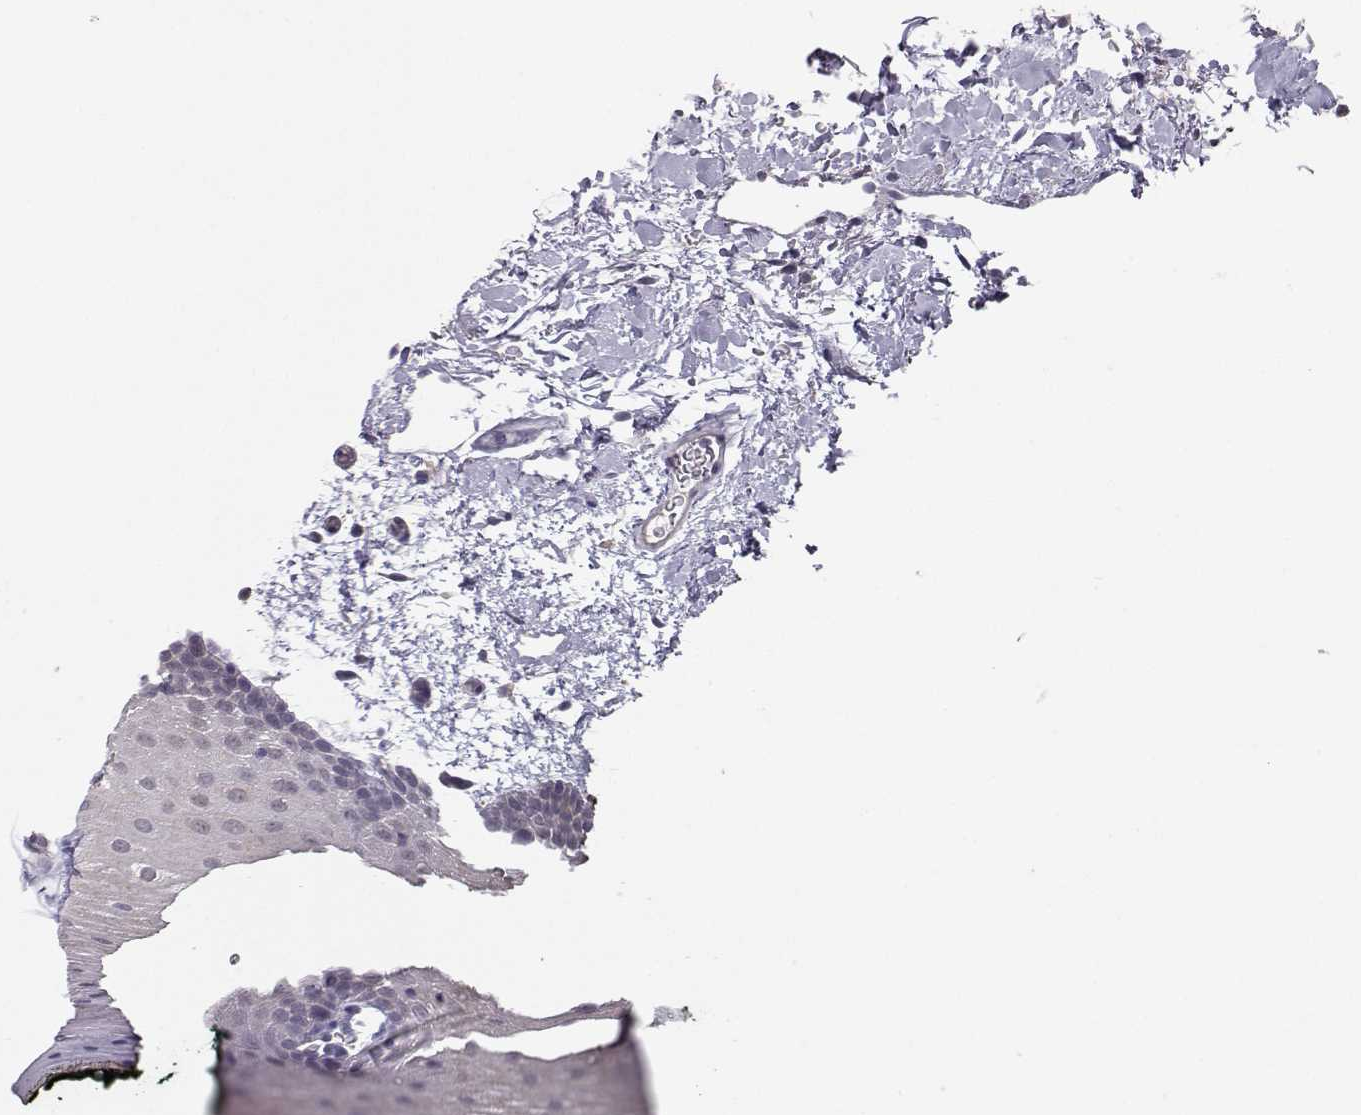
{"staining": {"intensity": "negative", "quantity": "none", "location": "none"}, "tissue": "oral mucosa", "cell_type": "Squamous epithelial cells", "image_type": "normal", "snomed": [{"axis": "morphology", "description": "Normal tissue, NOS"}, {"axis": "topography", "description": "Oral tissue"}, {"axis": "topography", "description": "Head-Neck"}], "caption": "IHC of benign human oral mucosa demonstrates no positivity in squamous epithelial cells. The staining is performed using DAB brown chromogen with nuclei counter-stained in using hematoxylin.", "gene": "PKP2", "patient": {"sex": "male", "age": 65}}